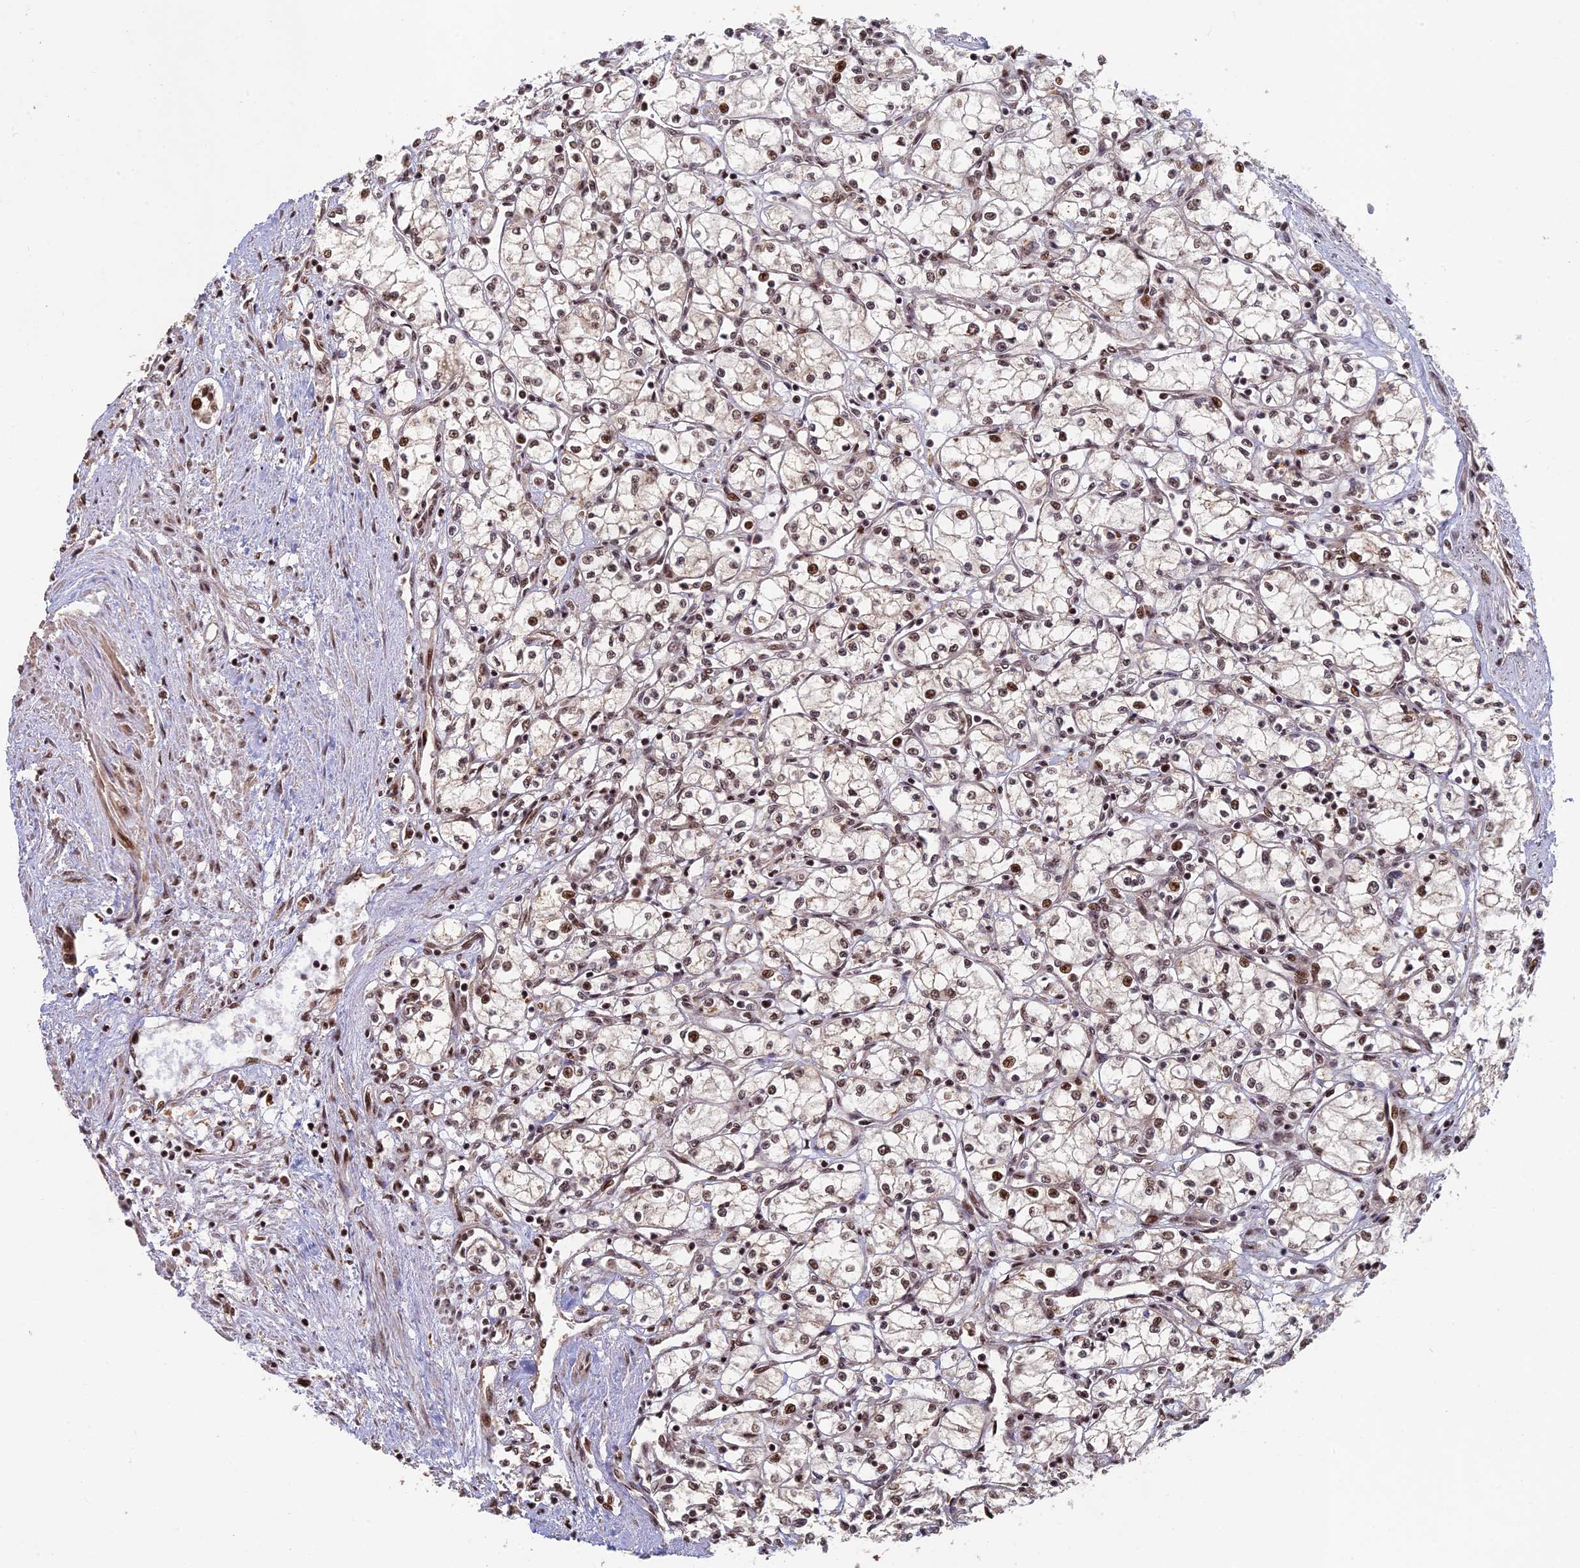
{"staining": {"intensity": "moderate", "quantity": ">75%", "location": "nuclear"}, "tissue": "renal cancer", "cell_type": "Tumor cells", "image_type": "cancer", "snomed": [{"axis": "morphology", "description": "Adenocarcinoma, NOS"}, {"axis": "topography", "description": "Kidney"}], "caption": "Tumor cells reveal medium levels of moderate nuclear staining in approximately >75% of cells in human renal cancer (adenocarcinoma).", "gene": "OSBPL1A", "patient": {"sex": "male", "age": 59}}